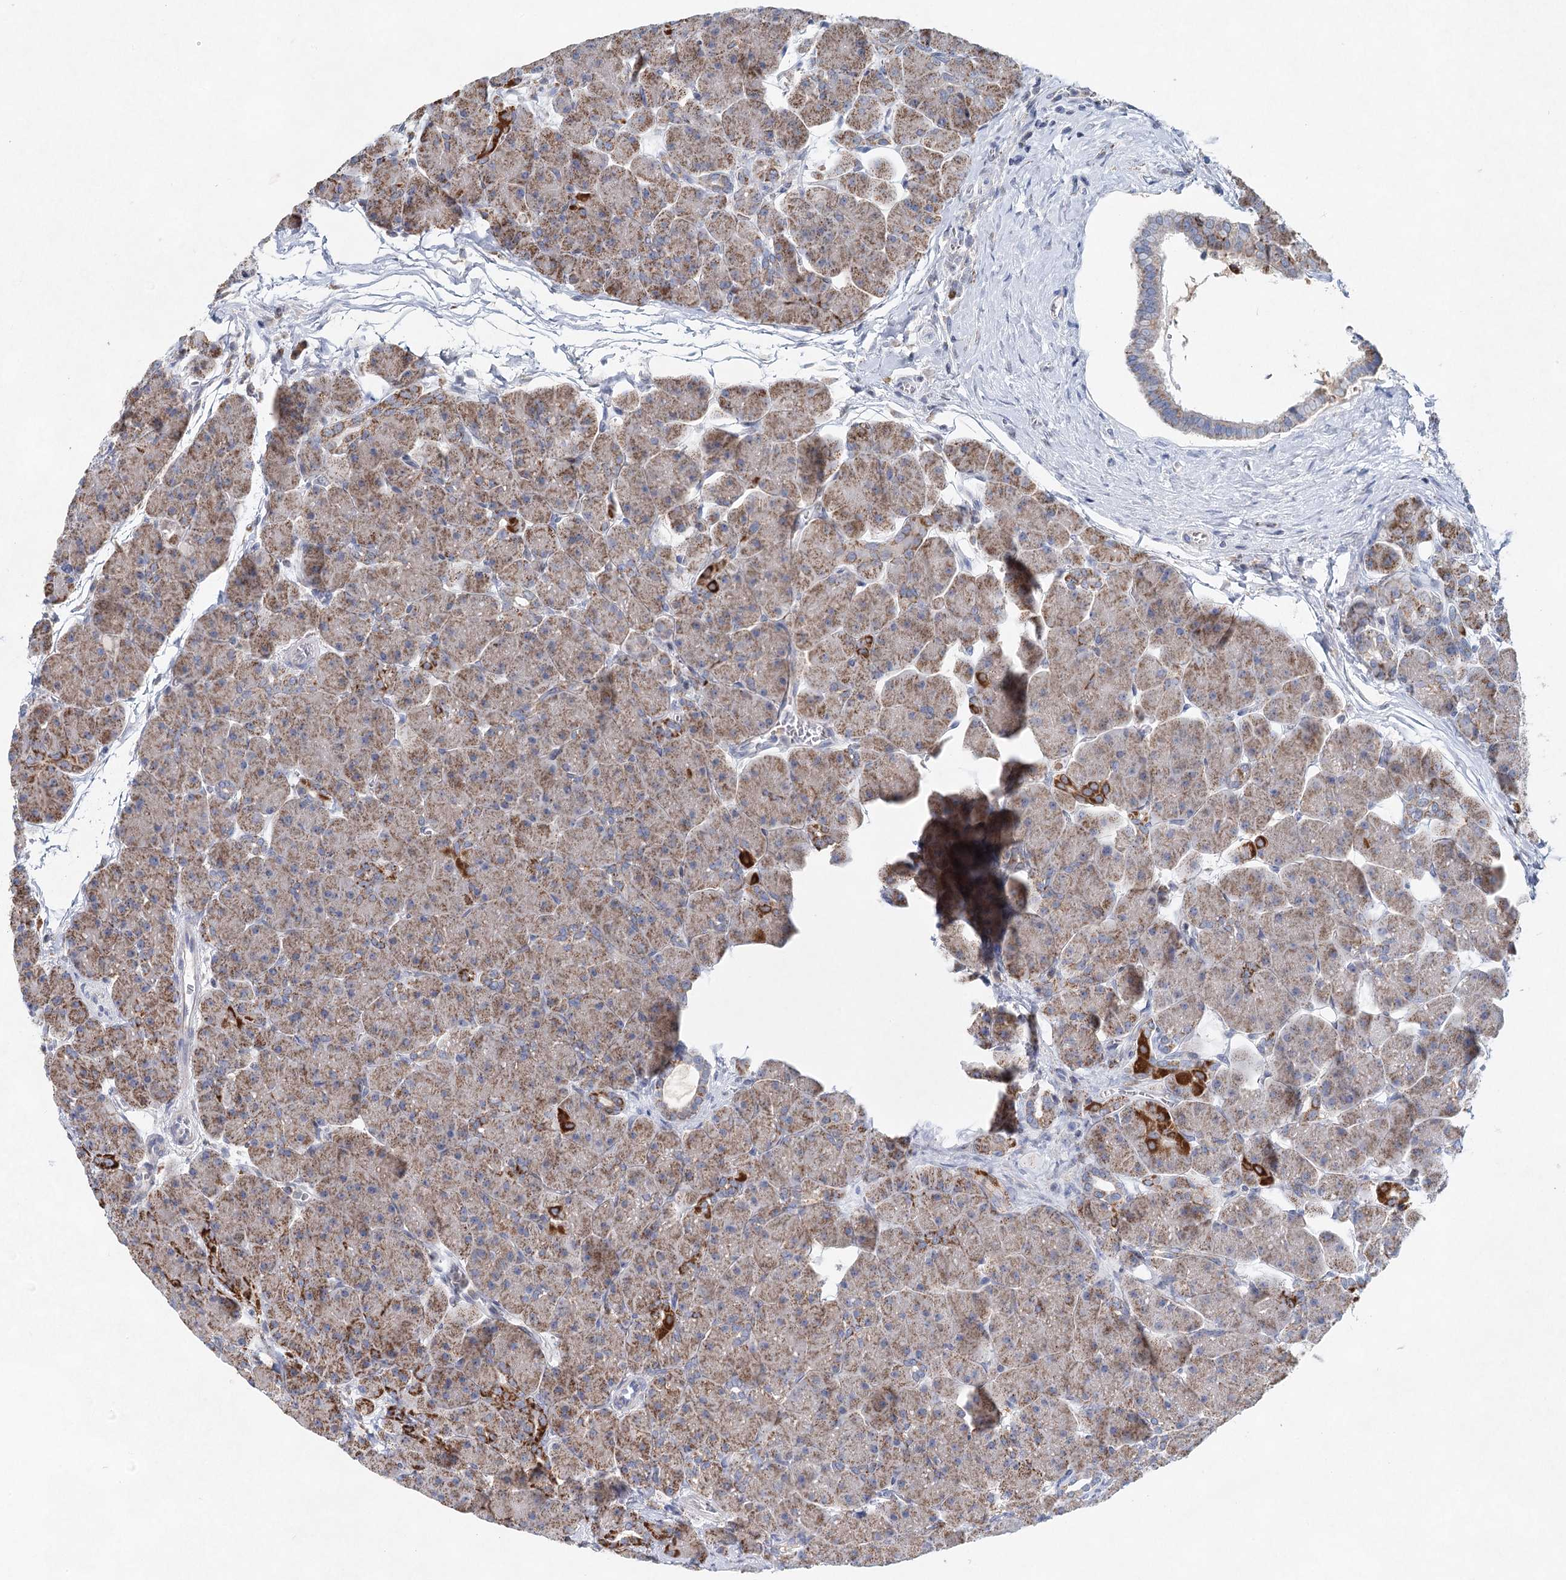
{"staining": {"intensity": "moderate", "quantity": "25%-75%", "location": "cytoplasmic/membranous"}, "tissue": "pancreas", "cell_type": "Exocrine glandular cells", "image_type": "normal", "snomed": [{"axis": "morphology", "description": "Normal tissue, NOS"}, {"axis": "topography", "description": "Pancreas"}], "caption": "Pancreas stained with immunohistochemistry shows moderate cytoplasmic/membranous positivity in about 25%-75% of exocrine glandular cells. The staining was performed using DAB (3,3'-diaminobenzidine), with brown indicating positive protein expression. Nuclei are stained blue with hematoxylin.", "gene": "XPO6", "patient": {"sex": "male", "age": 66}}